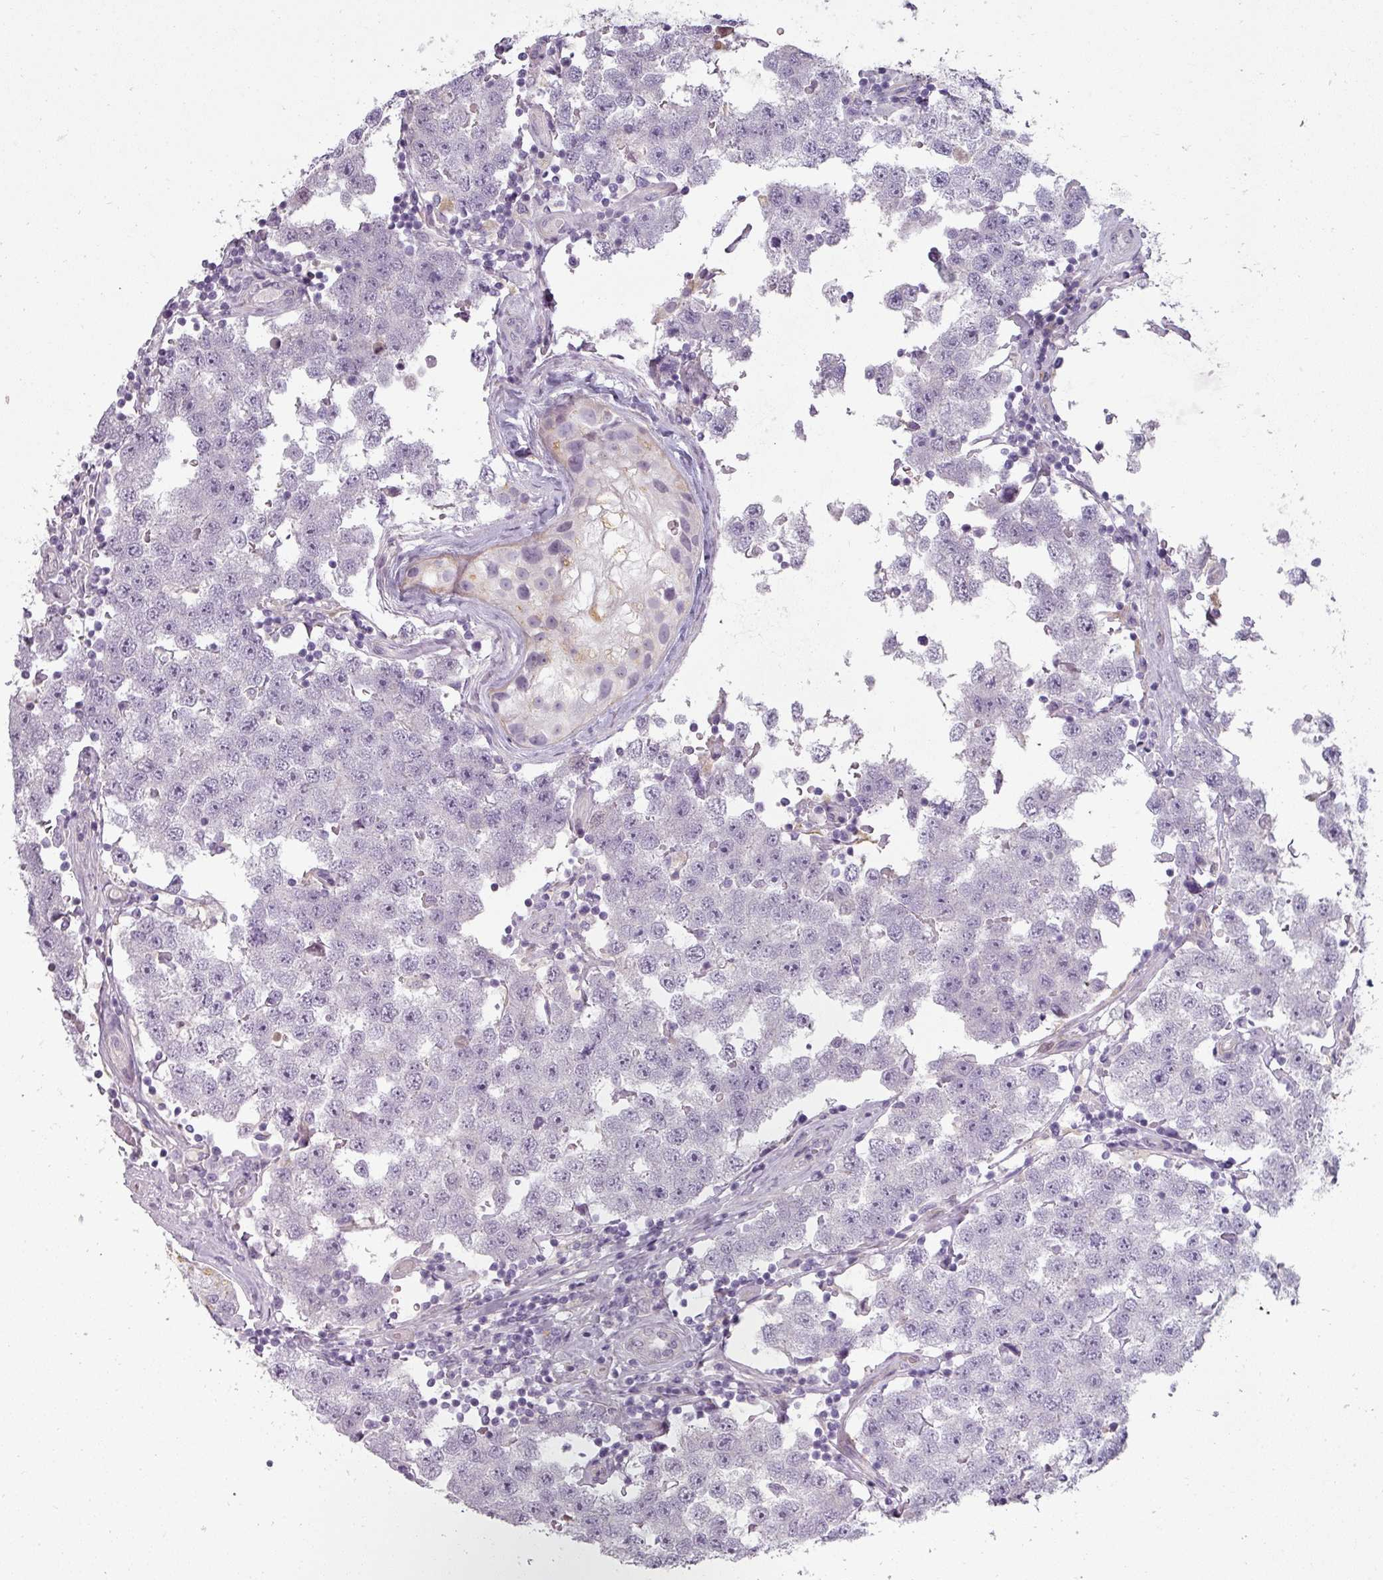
{"staining": {"intensity": "negative", "quantity": "none", "location": "none"}, "tissue": "testis cancer", "cell_type": "Tumor cells", "image_type": "cancer", "snomed": [{"axis": "morphology", "description": "Seminoma, NOS"}, {"axis": "topography", "description": "Testis"}], "caption": "This is a micrograph of immunohistochemistry staining of testis cancer (seminoma), which shows no positivity in tumor cells.", "gene": "ASB1", "patient": {"sex": "male", "age": 34}}